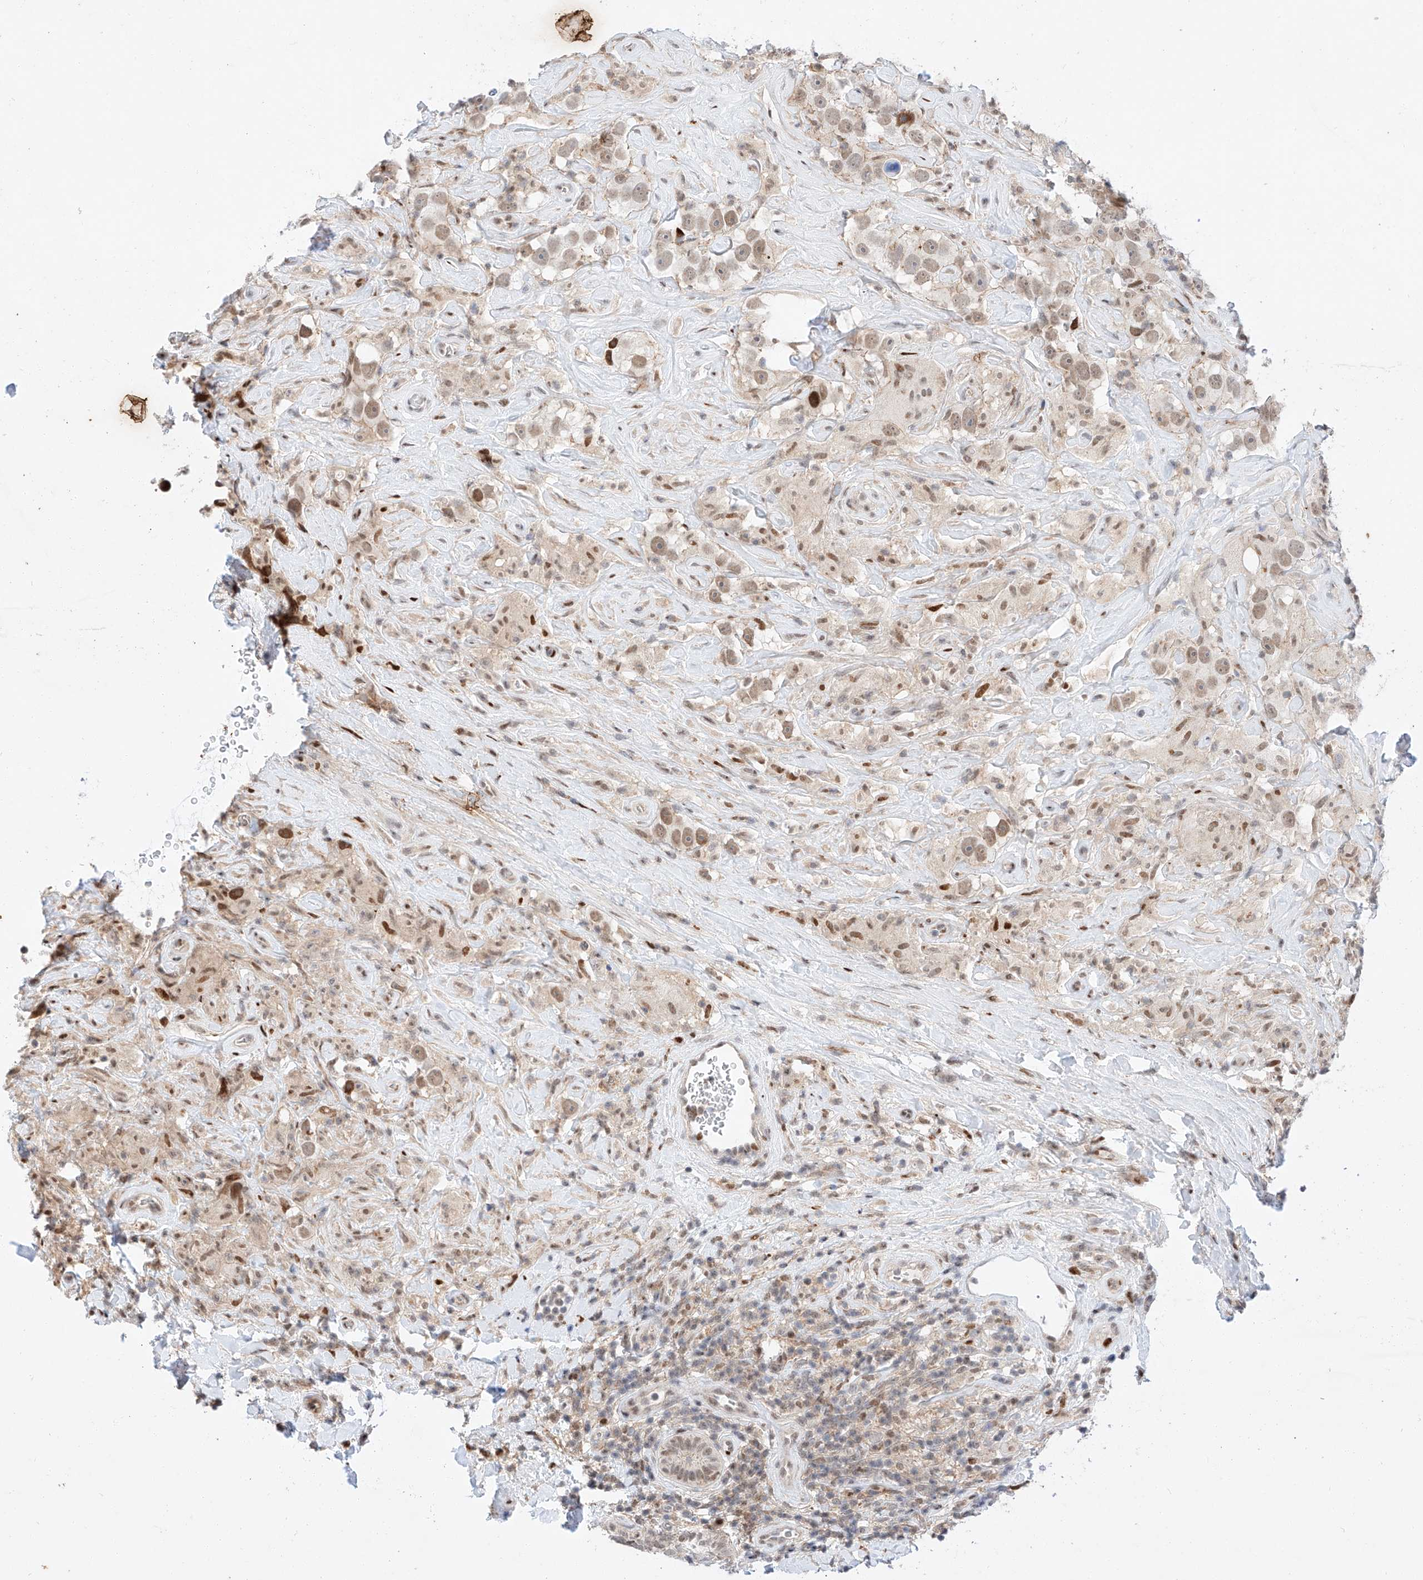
{"staining": {"intensity": "moderate", "quantity": "25%-75%", "location": "nuclear"}, "tissue": "testis cancer", "cell_type": "Tumor cells", "image_type": "cancer", "snomed": [{"axis": "morphology", "description": "Seminoma, NOS"}, {"axis": "topography", "description": "Testis"}], "caption": "Immunohistochemical staining of testis cancer (seminoma) demonstrates medium levels of moderate nuclear protein expression in about 25%-75% of tumor cells. (Stains: DAB in brown, nuclei in blue, Microscopy: brightfield microscopy at high magnification).", "gene": "HDAC9", "patient": {"sex": "male", "age": 49}}